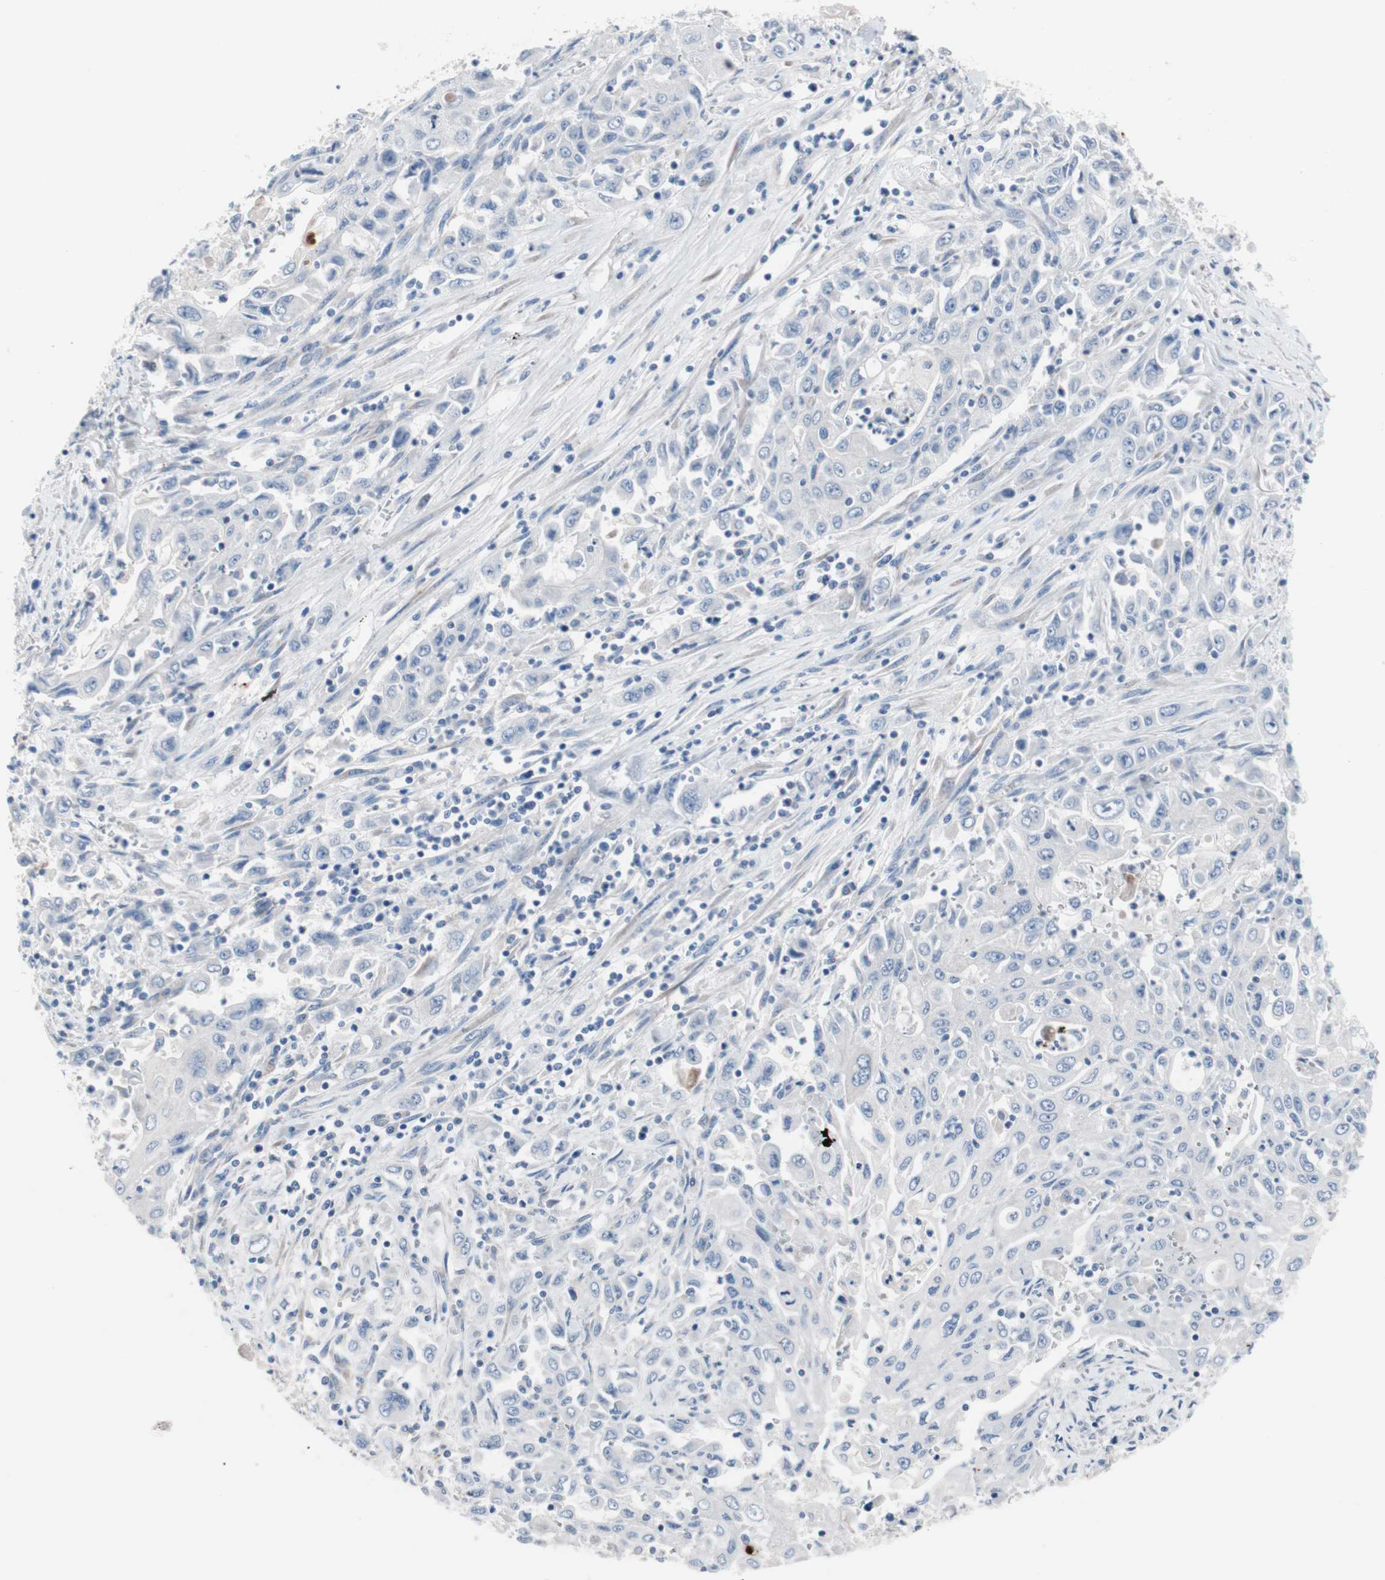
{"staining": {"intensity": "negative", "quantity": "none", "location": "none"}, "tissue": "pancreatic cancer", "cell_type": "Tumor cells", "image_type": "cancer", "snomed": [{"axis": "morphology", "description": "Adenocarcinoma, NOS"}, {"axis": "topography", "description": "Pancreas"}], "caption": "A photomicrograph of pancreatic cancer stained for a protein exhibits no brown staining in tumor cells.", "gene": "ULBP1", "patient": {"sex": "male", "age": 70}}